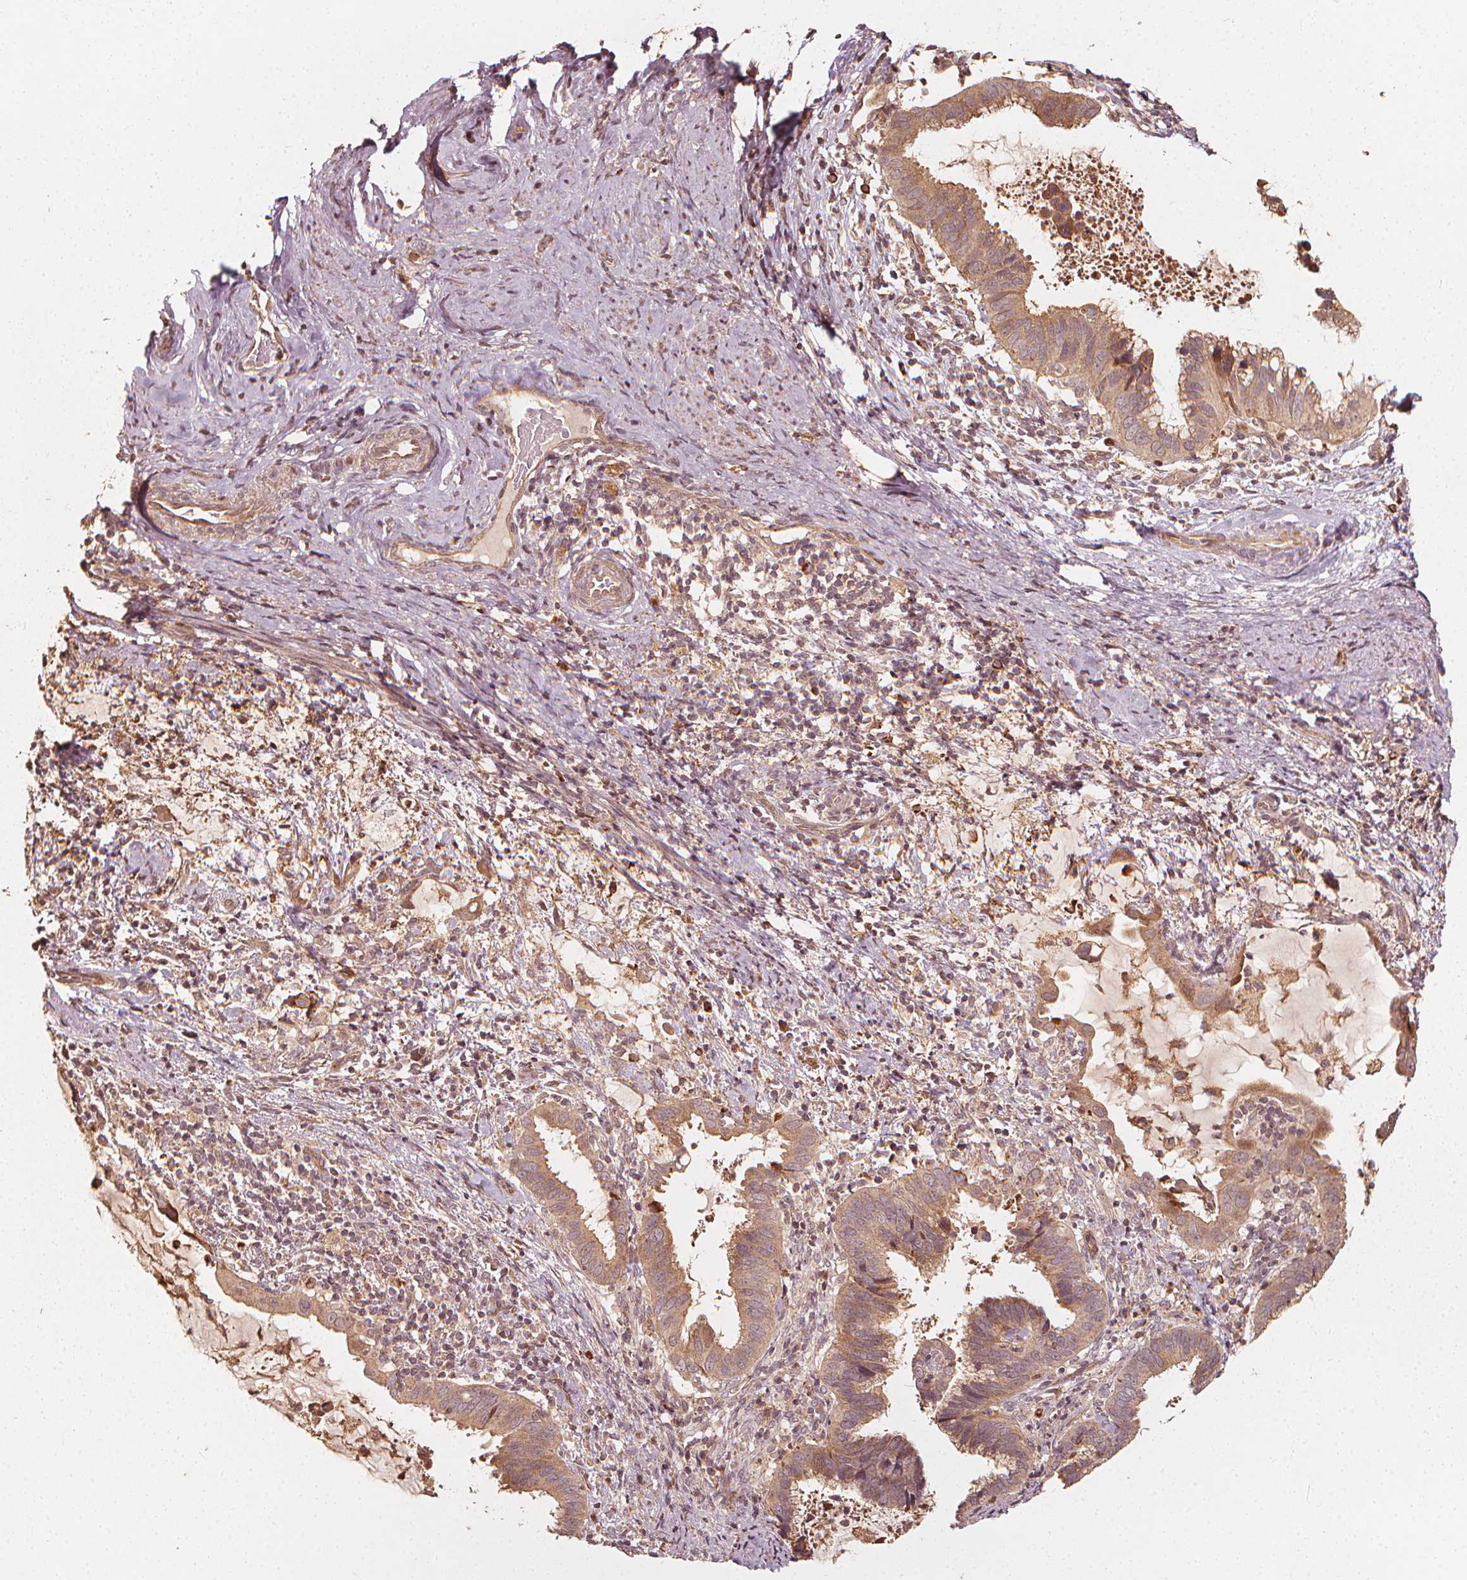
{"staining": {"intensity": "moderate", "quantity": ">75%", "location": "cytoplasmic/membranous"}, "tissue": "cervical cancer", "cell_type": "Tumor cells", "image_type": "cancer", "snomed": [{"axis": "morphology", "description": "Adenocarcinoma, NOS"}, {"axis": "topography", "description": "Cervix"}], "caption": "Human cervical adenocarcinoma stained with a protein marker shows moderate staining in tumor cells.", "gene": "NPC1", "patient": {"sex": "female", "age": 56}}